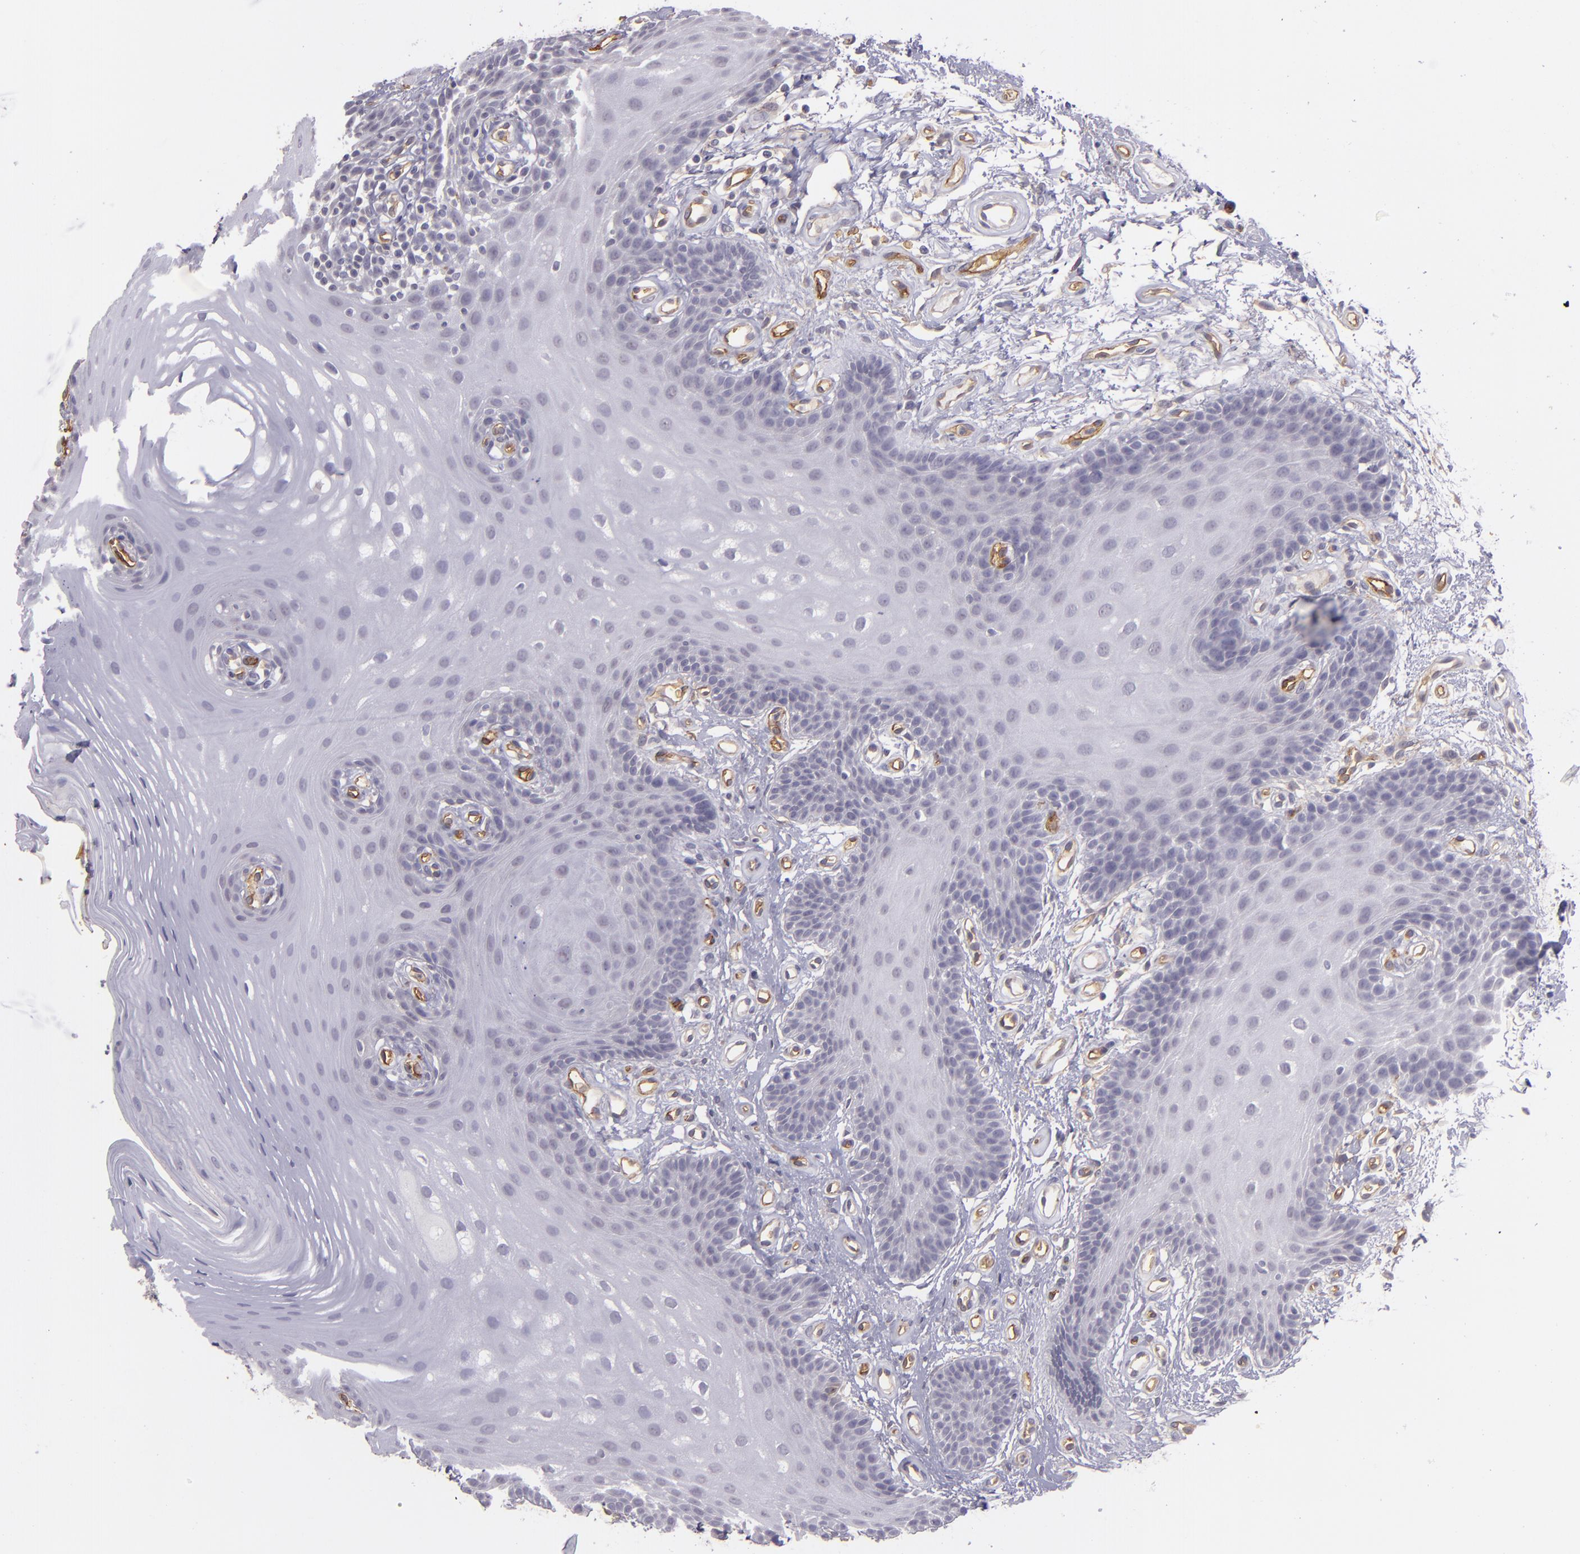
{"staining": {"intensity": "negative", "quantity": "none", "location": "none"}, "tissue": "oral mucosa", "cell_type": "Squamous epithelial cells", "image_type": "normal", "snomed": [{"axis": "morphology", "description": "Normal tissue, NOS"}, {"axis": "topography", "description": "Oral tissue"}], "caption": "Squamous epithelial cells show no significant staining in normal oral mucosa. (DAB (3,3'-diaminobenzidine) immunohistochemistry visualized using brightfield microscopy, high magnification).", "gene": "ACE", "patient": {"sex": "male", "age": 62}}